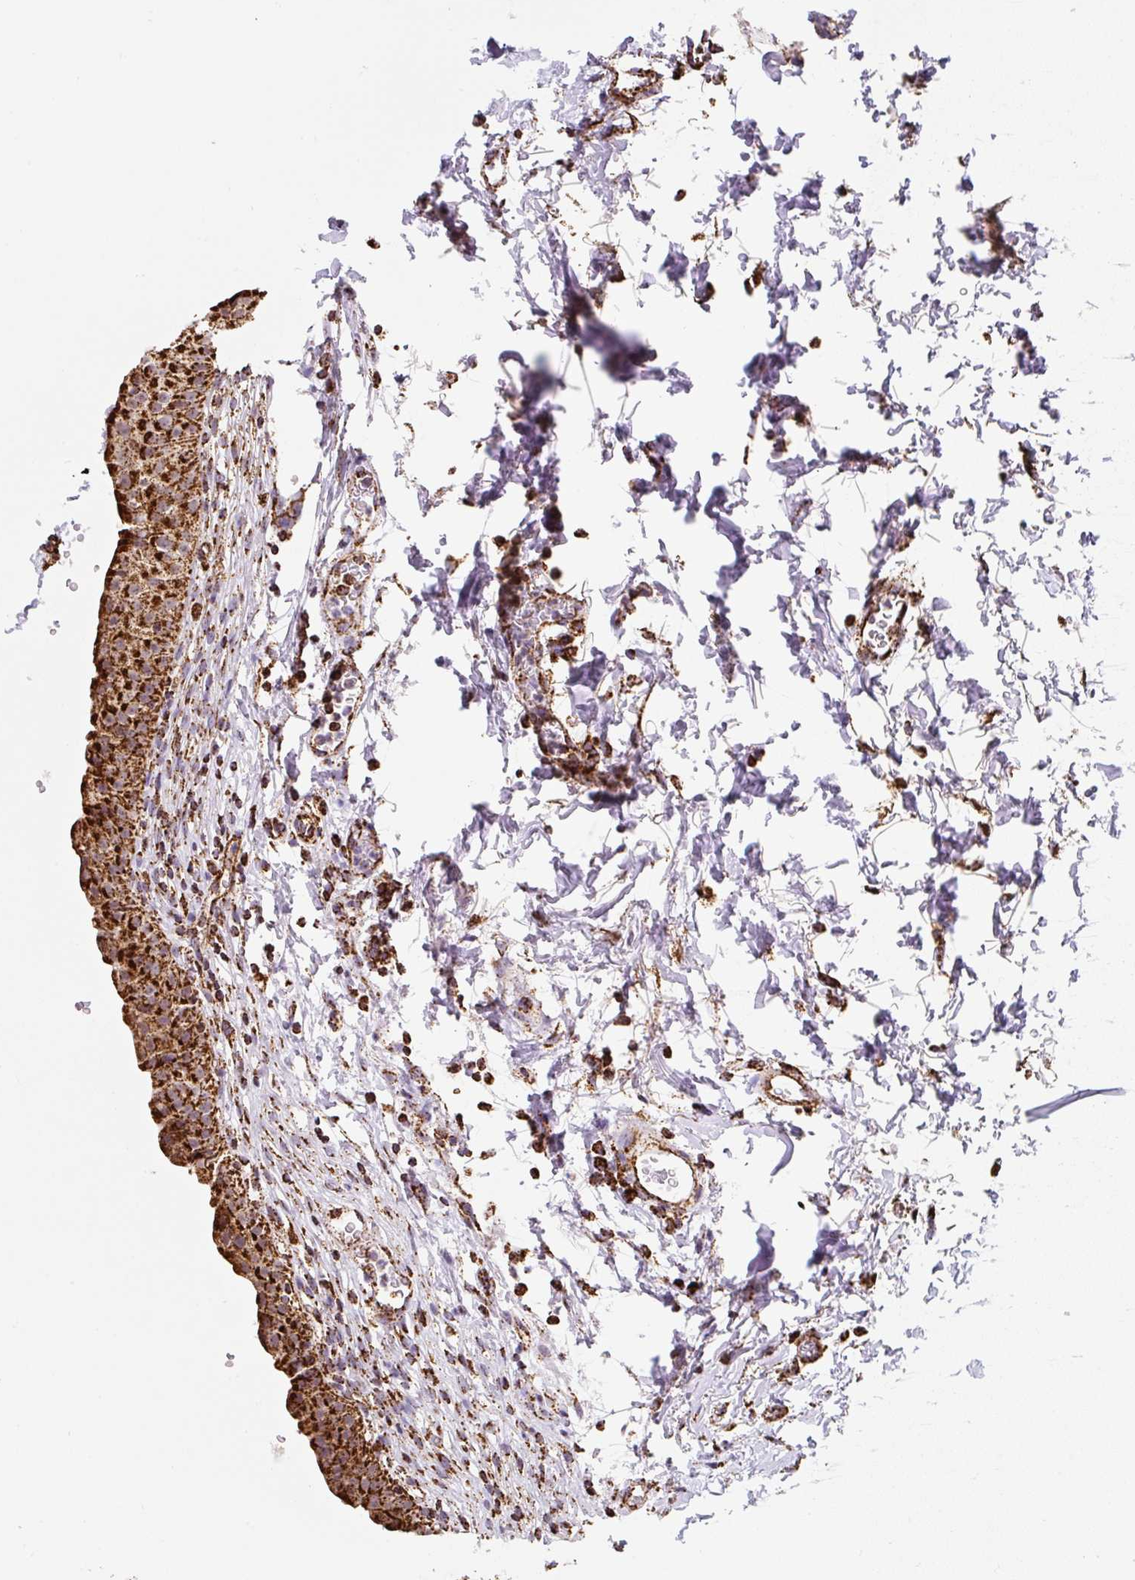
{"staining": {"intensity": "strong", "quantity": ">75%", "location": "cytoplasmic/membranous"}, "tissue": "urinary bladder", "cell_type": "Urothelial cells", "image_type": "normal", "snomed": [{"axis": "morphology", "description": "Normal tissue, NOS"}, {"axis": "topography", "description": "Urinary bladder"}, {"axis": "topography", "description": "Peripheral nerve tissue"}], "caption": "A brown stain highlights strong cytoplasmic/membranous positivity of a protein in urothelial cells of unremarkable urinary bladder.", "gene": "ATP5F1A", "patient": {"sex": "male", "age": 55}}